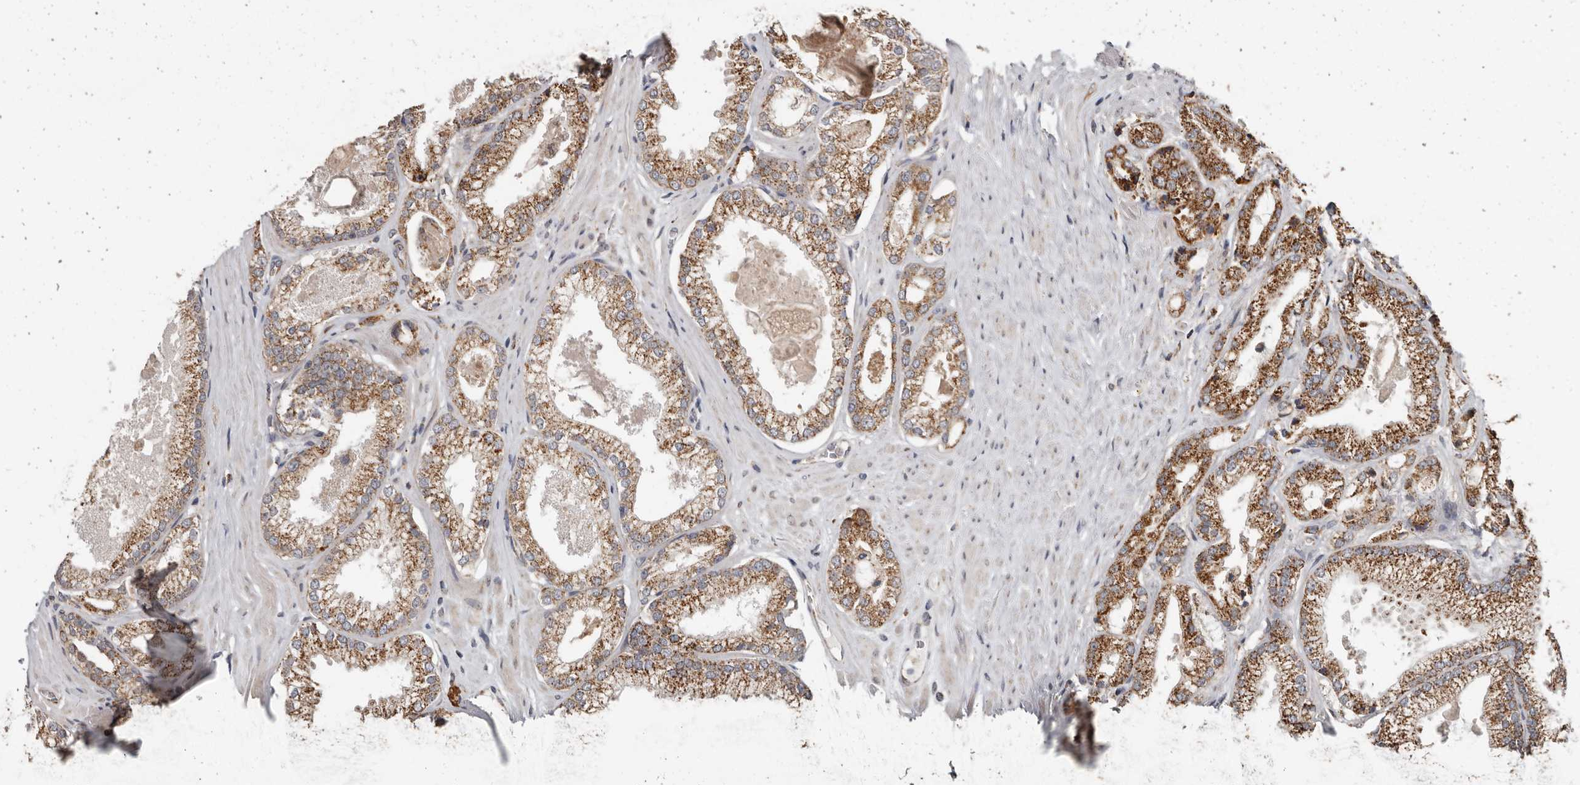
{"staining": {"intensity": "moderate", "quantity": ">75%", "location": "cytoplasmic/membranous"}, "tissue": "prostate cancer", "cell_type": "Tumor cells", "image_type": "cancer", "snomed": [{"axis": "morphology", "description": "Adenocarcinoma, Low grade"}, {"axis": "topography", "description": "Prostate"}], "caption": "Protein staining by immunohistochemistry shows moderate cytoplasmic/membranous positivity in about >75% of tumor cells in prostate cancer (adenocarcinoma (low-grade)).", "gene": "MRPL18", "patient": {"sex": "male", "age": 62}}